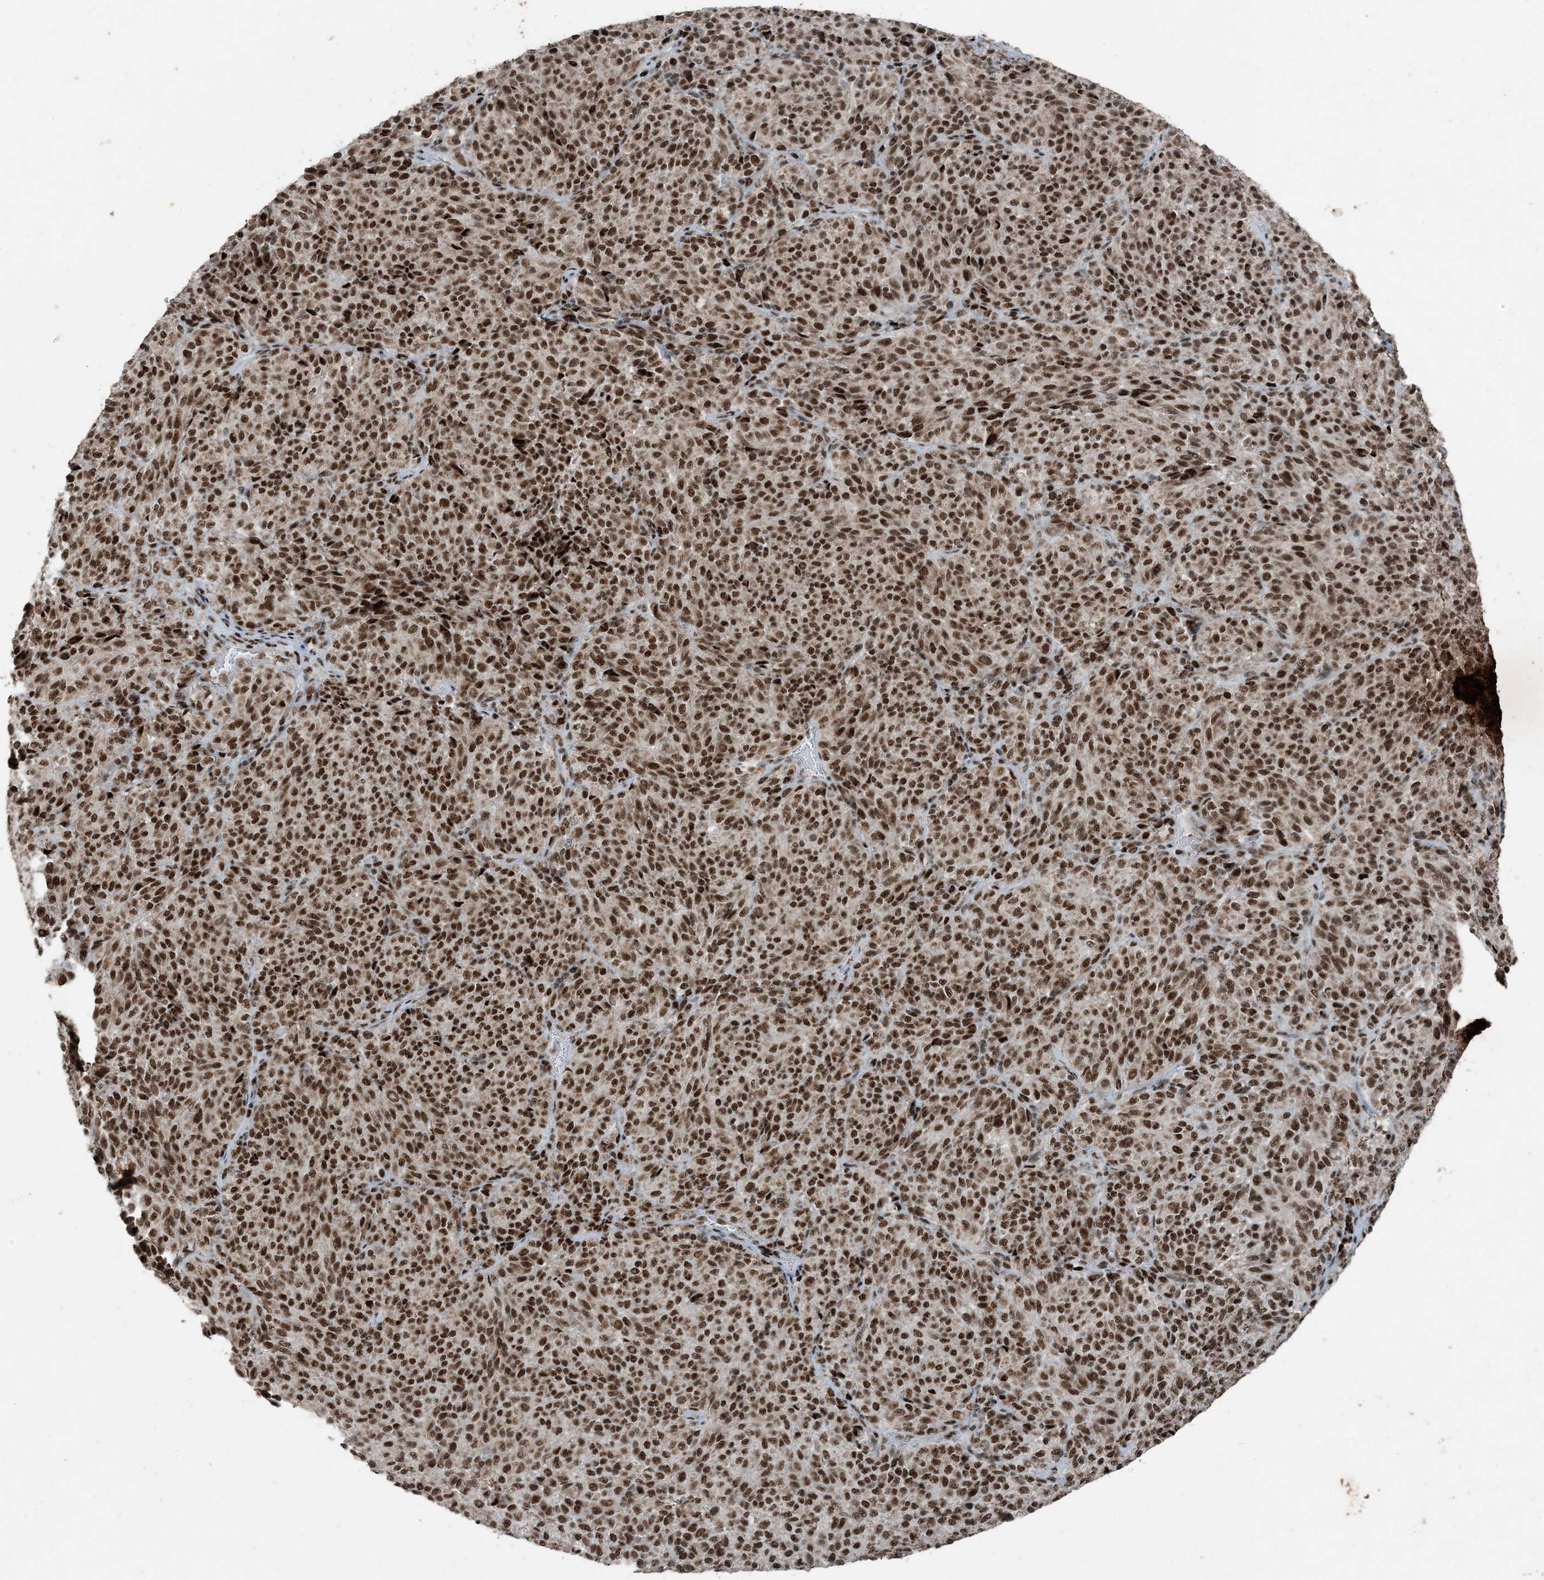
{"staining": {"intensity": "strong", "quantity": ">75%", "location": "nuclear"}, "tissue": "melanoma", "cell_type": "Tumor cells", "image_type": "cancer", "snomed": [{"axis": "morphology", "description": "Malignant melanoma, Metastatic site"}, {"axis": "topography", "description": "Brain"}], "caption": "Tumor cells reveal strong nuclear staining in about >75% of cells in malignant melanoma (metastatic site). Using DAB (3,3'-diaminobenzidine) (brown) and hematoxylin (blue) stains, captured at high magnification using brightfield microscopy.", "gene": "TADA2B", "patient": {"sex": "female", "age": 56}}